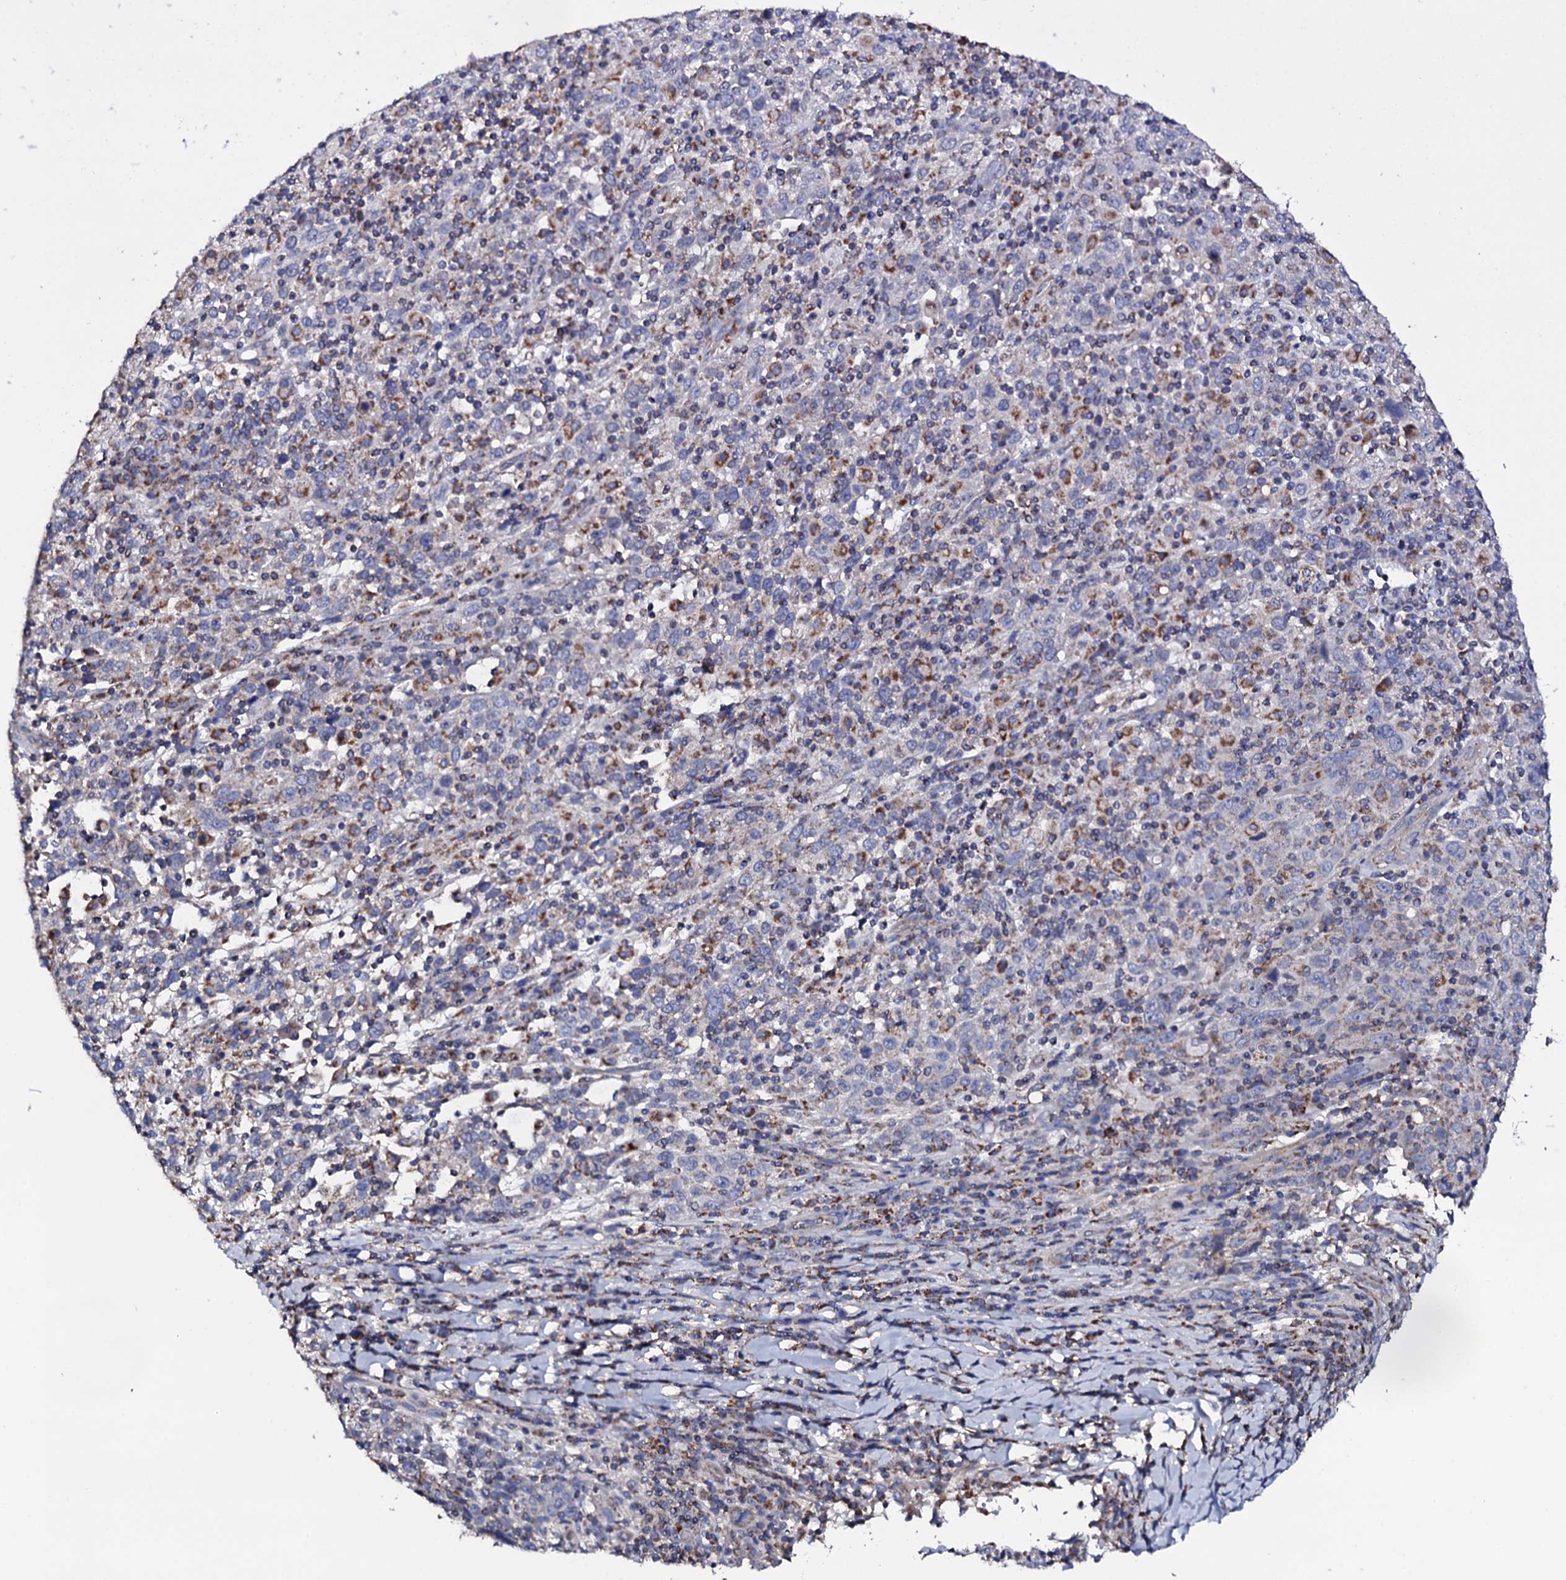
{"staining": {"intensity": "negative", "quantity": "none", "location": "none"}, "tissue": "cervical cancer", "cell_type": "Tumor cells", "image_type": "cancer", "snomed": [{"axis": "morphology", "description": "Squamous cell carcinoma, NOS"}, {"axis": "topography", "description": "Cervix"}], "caption": "An IHC histopathology image of squamous cell carcinoma (cervical) is shown. There is no staining in tumor cells of squamous cell carcinoma (cervical).", "gene": "TCAF2", "patient": {"sex": "female", "age": 46}}